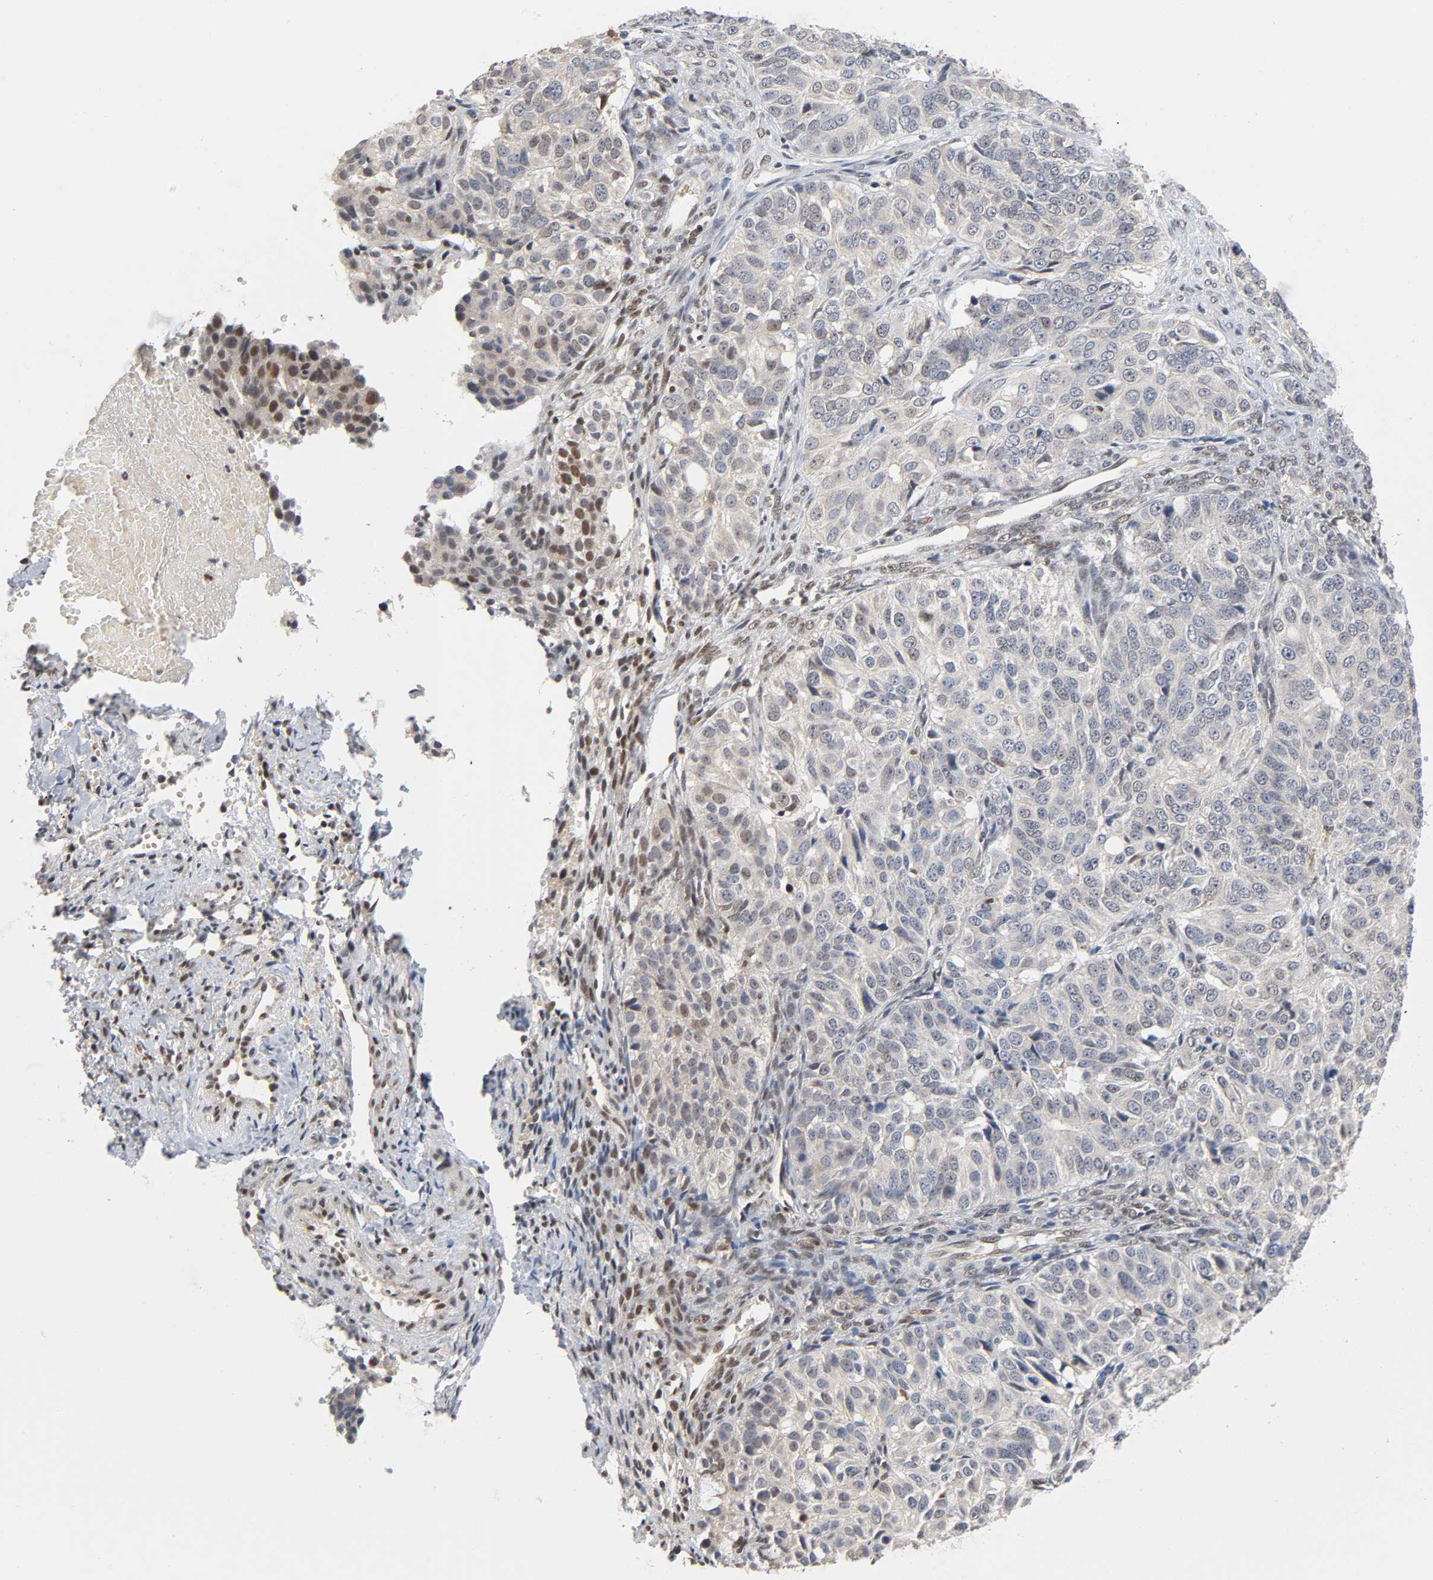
{"staining": {"intensity": "negative", "quantity": "none", "location": "none"}, "tissue": "ovarian cancer", "cell_type": "Tumor cells", "image_type": "cancer", "snomed": [{"axis": "morphology", "description": "Carcinoma, endometroid"}, {"axis": "topography", "description": "Ovary"}], "caption": "The photomicrograph shows no significant expression in tumor cells of endometroid carcinoma (ovarian). The staining was performed using DAB (3,3'-diaminobenzidine) to visualize the protein expression in brown, while the nuclei were stained in blue with hematoxylin (Magnification: 20x).", "gene": "KAT2B", "patient": {"sex": "female", "age": 51}}